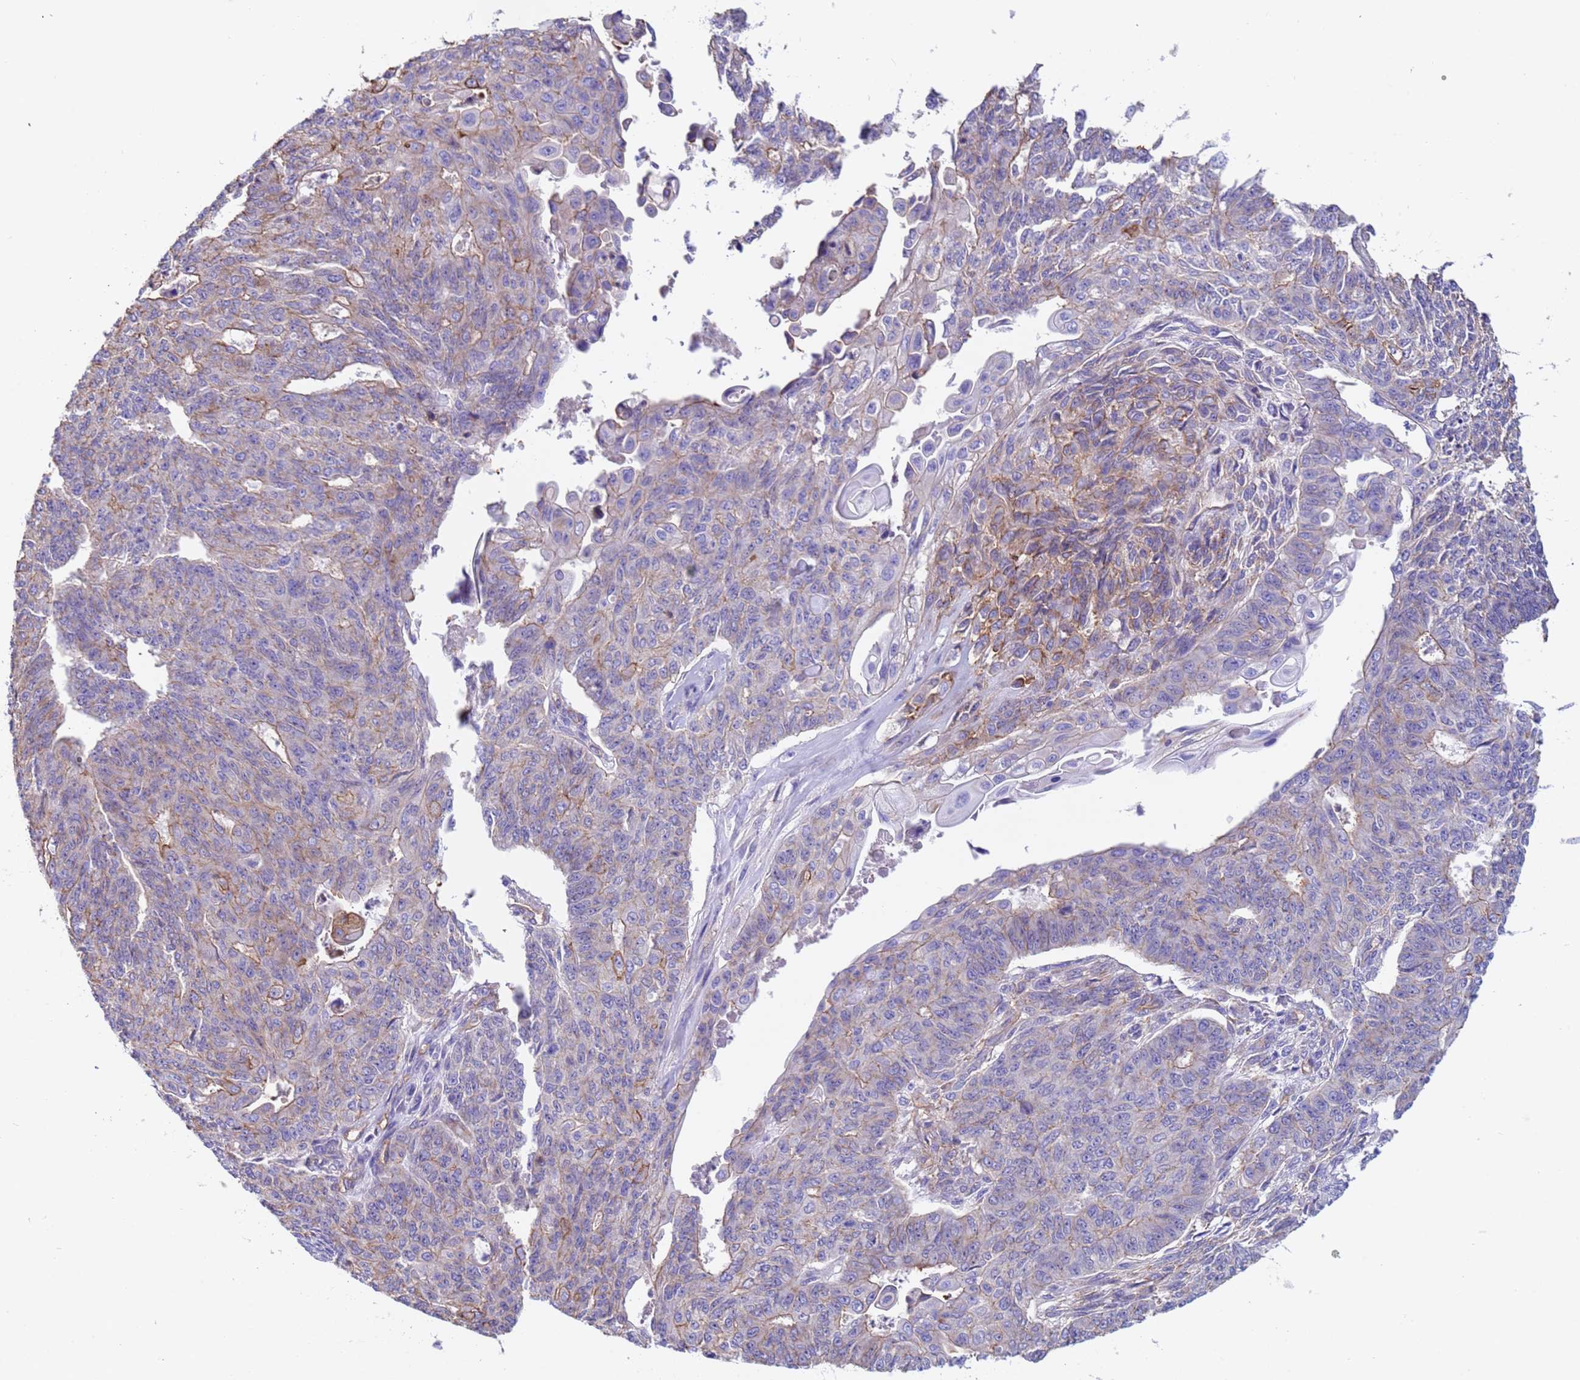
{"staining": {"intensity": "moderate", "quantity": "<25%", "location": "cytoplasmic/membranous"}, "tissue": "endometrial cancer", "cell_type": "Tumor cells", "image_type": "cancer", "snomed": [{"axis": "morphology", "description": "Adenocarcinoma, NOS"}, {"axis": "topography", "description": "Endometrium"}], "caption": "This is a histology image of immunohistochemistry (IHC) staining of adenocarcinoma (endometrial), which shows moderate expression in the cytoplasmic/membranous of tumor cells.", "gene": "ZNF248", "patient": {"sex": "female", "age": 32}}